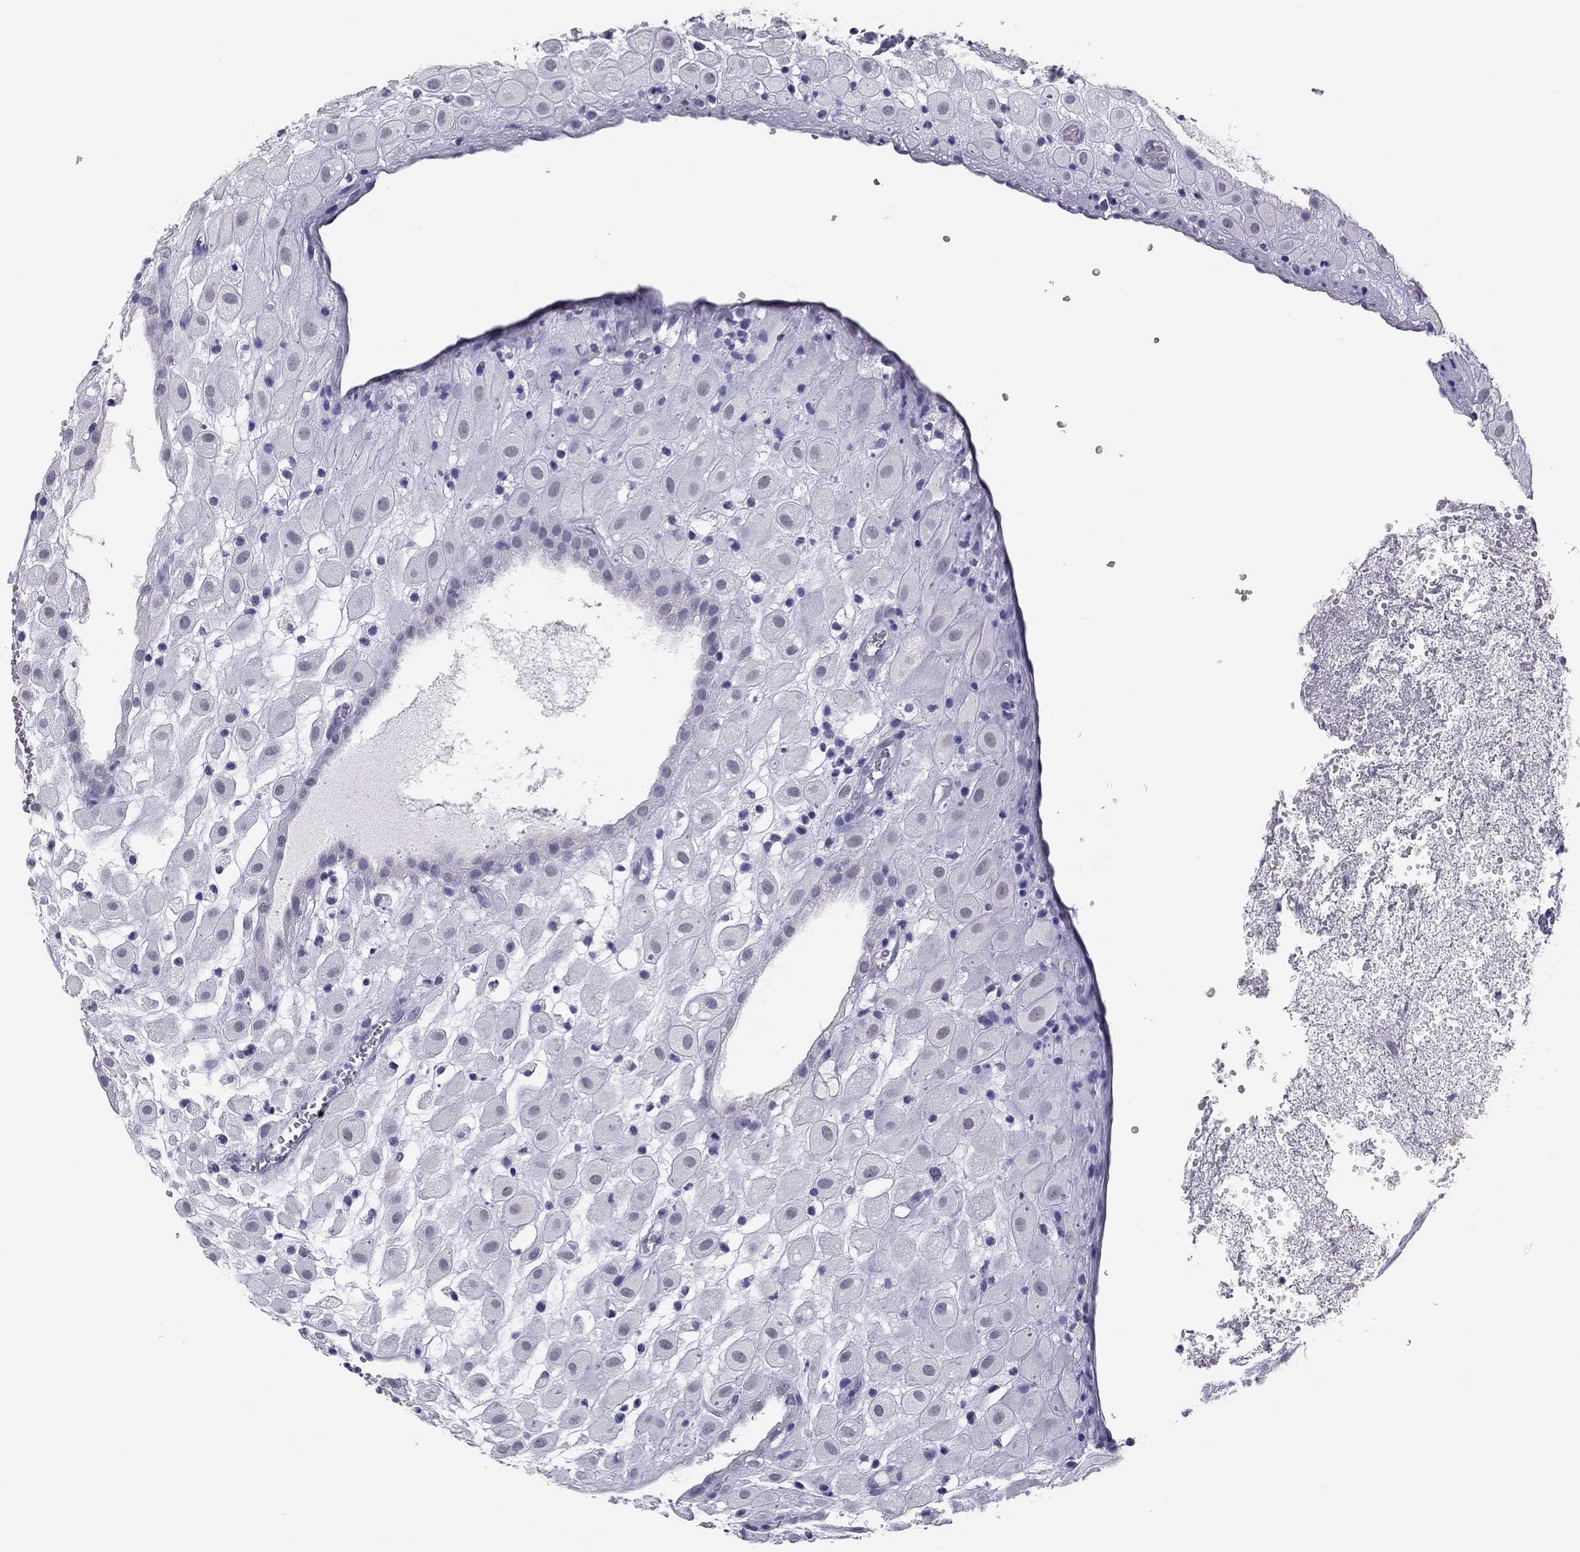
{"staining": {"intensity": "negative", "quantity": "none", "location": "none"}, "tissue": "placenta", "cell_type": "Decidual cells", "image_type": "normal", "snomed": [{"axis": "morphology", "description": "Normal tissue, NOS"}, {"axis": "topography", "description": "Placenta"}], "caption": "High magnification brightfield microscopy of unremarkable placenta stained with DAB (brown) and counterstained with hematoxylin (blue): decidual cells show no significant positivity. The staining is performed using DAB brown chromogen with nuclei counter-stained in using hematoxylin.", "gene": "PHOX2A", "patient": {"sex": "female", "age": 24}}